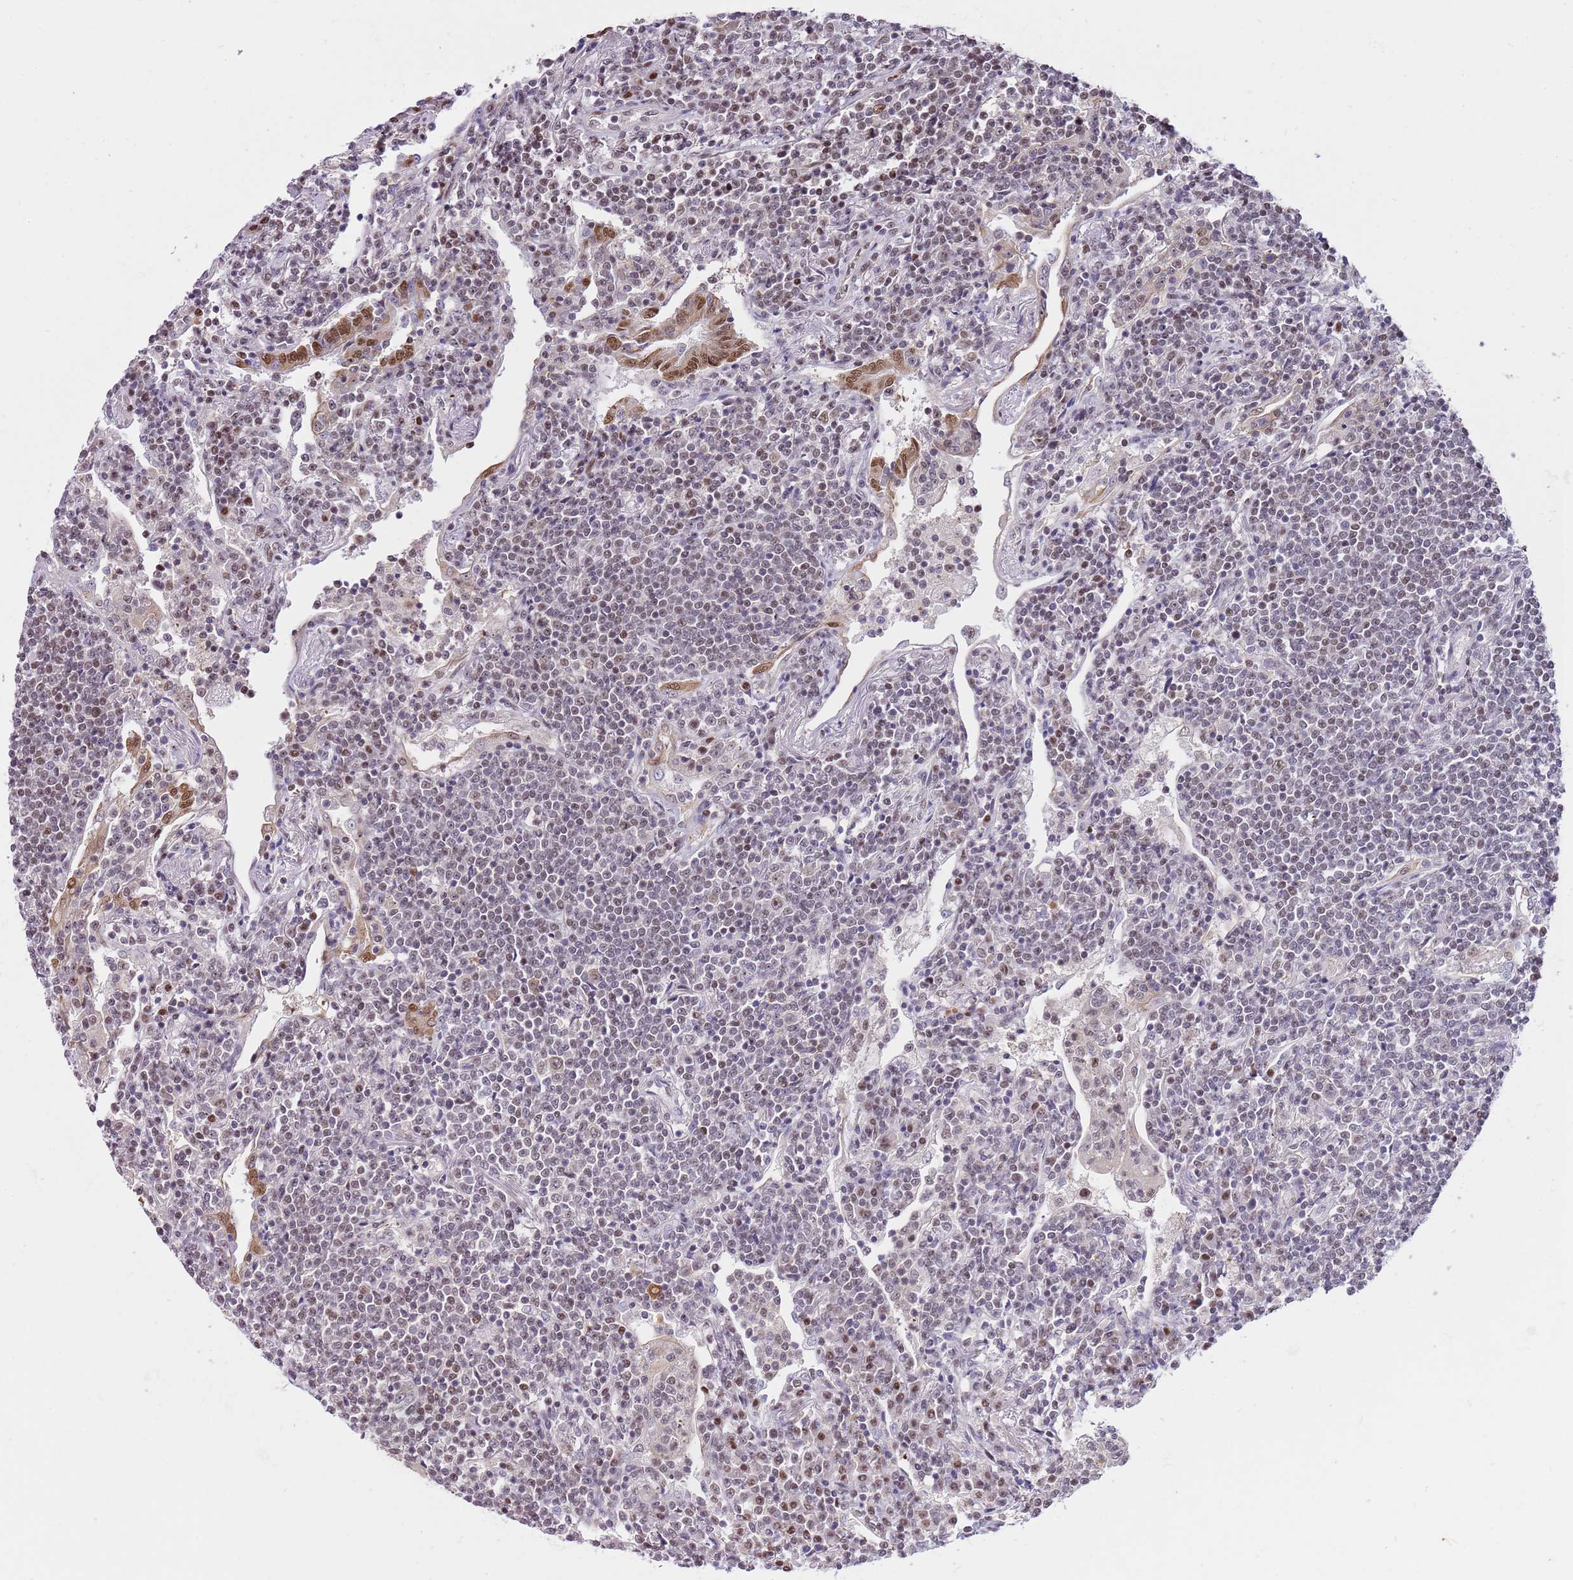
{"staining": {"intensity": "moderate", "quantity": "<25%", "location": "nuclear"}, "tissue": "lymphoma", "cell_type": "Tumor cells", "image_type": "cancer", "snomed": [{"axis": "morphology", "description": "Malignant lymphoma, non-Hodgkin's type, Low grade"}, {"axis": "topography", "description": "Lung"}], "caption": "This photomicrograph shows immunohistochemistry (IHC) staining of lymphoma, with low moderate nuclear positivity in about <25% of tumor cells.", "gene": "RFK", "patient": {"sex": "female", "age": 71}}